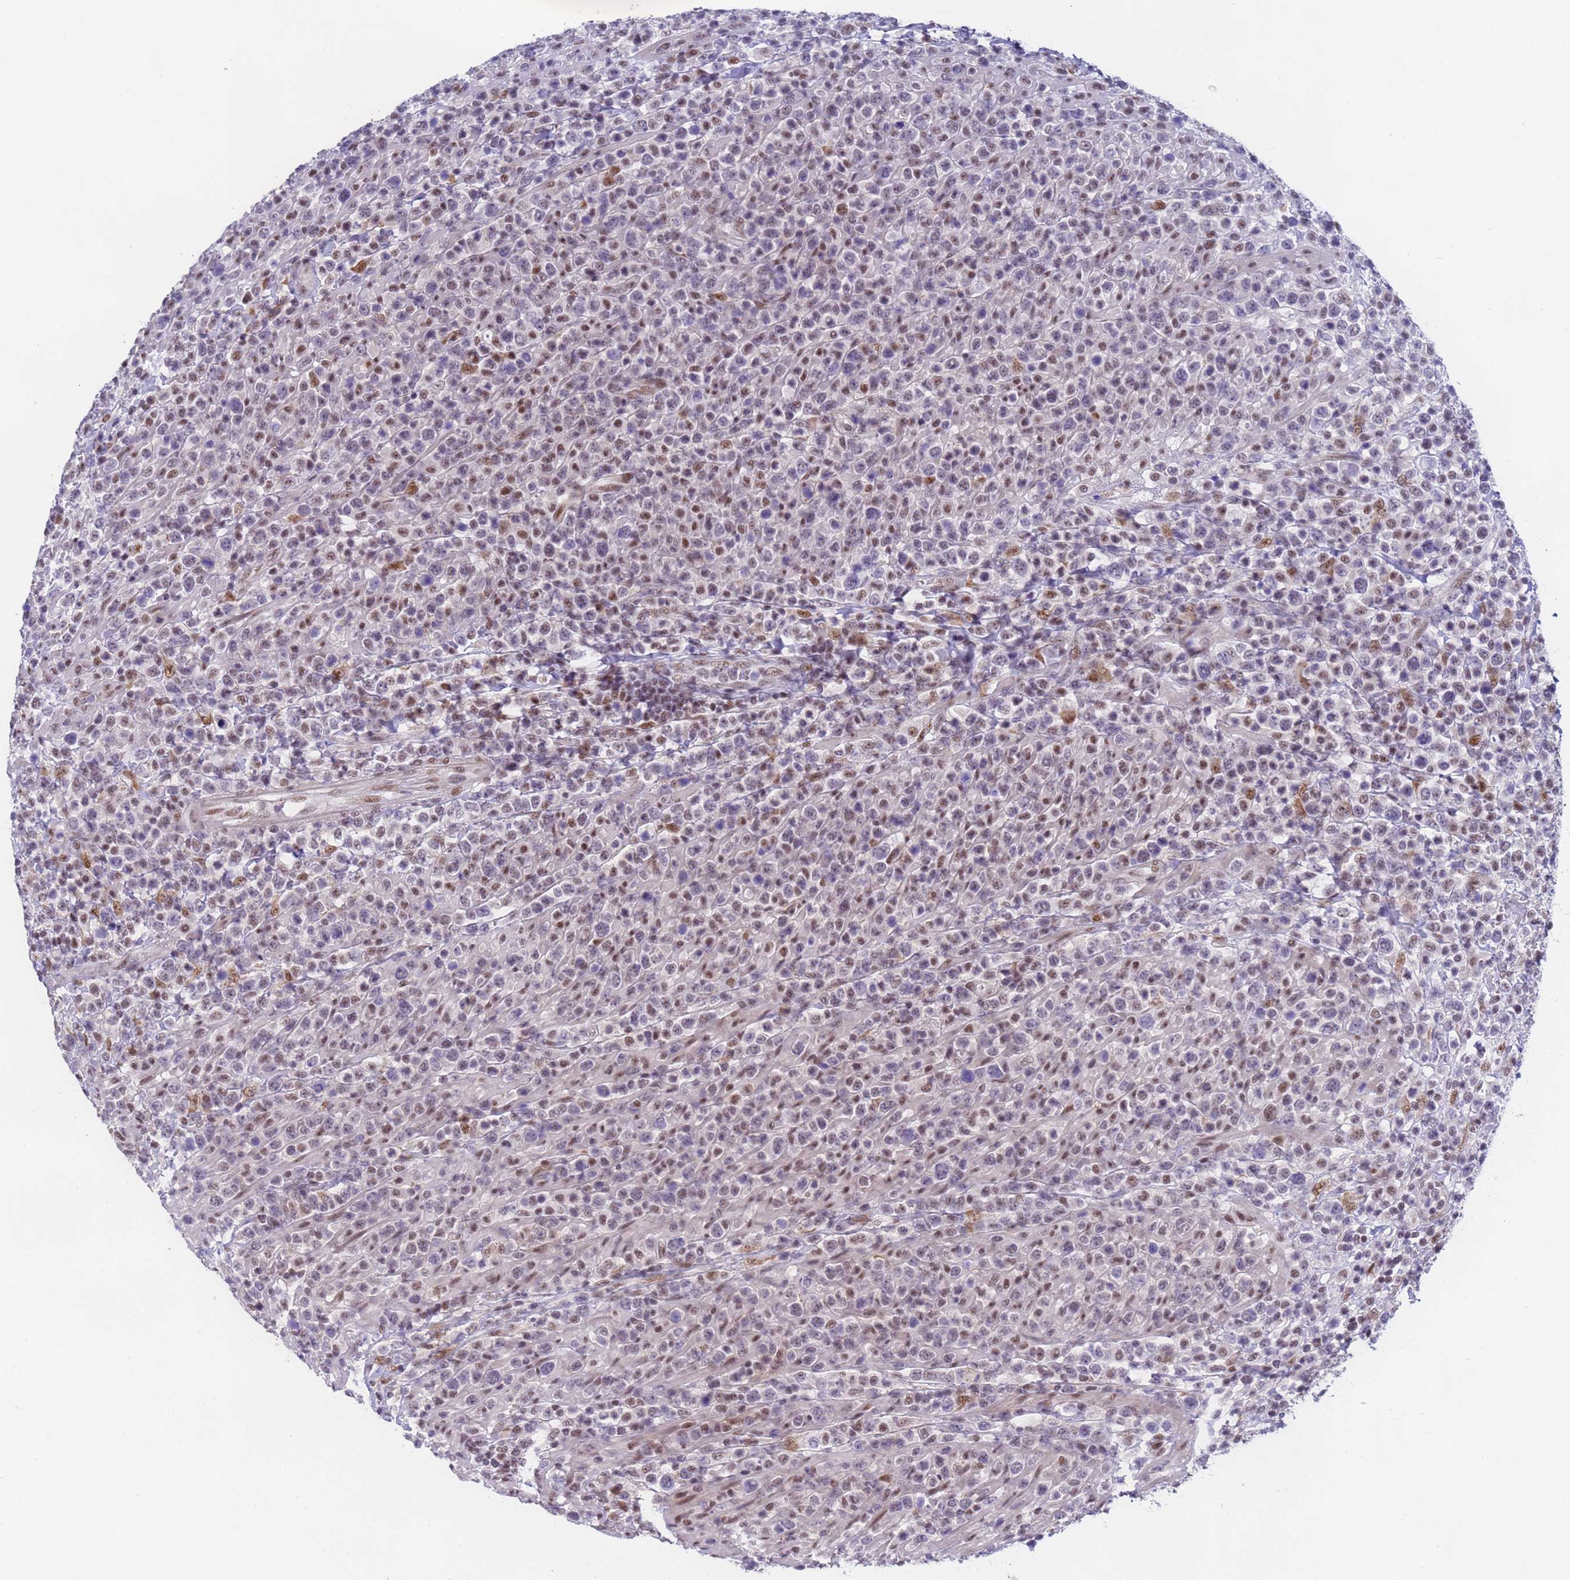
{"staining": {"intensity": "weak", "quantity": "<25%", "location": "nuclear"}, "tissue": "lymphoma", "cell_type": "Tumor cells", "image_type": "cancer", "snomed": [{"axis": "morphology", "description": "Malignant lymphoma, non-Hodgkin's type, High grade"}, {"axis": "topography", "description": "Colon"}], "caption": "Tumor cells are negative for brown protein staining in high-grade malignant lymphoma, non-Hodgkin's type. (DAB immunohistochemistry (IHC) with hematoxylin counter stain).", "gene": "FNBP4", "patient": {"sex": "female", "age": 53}}